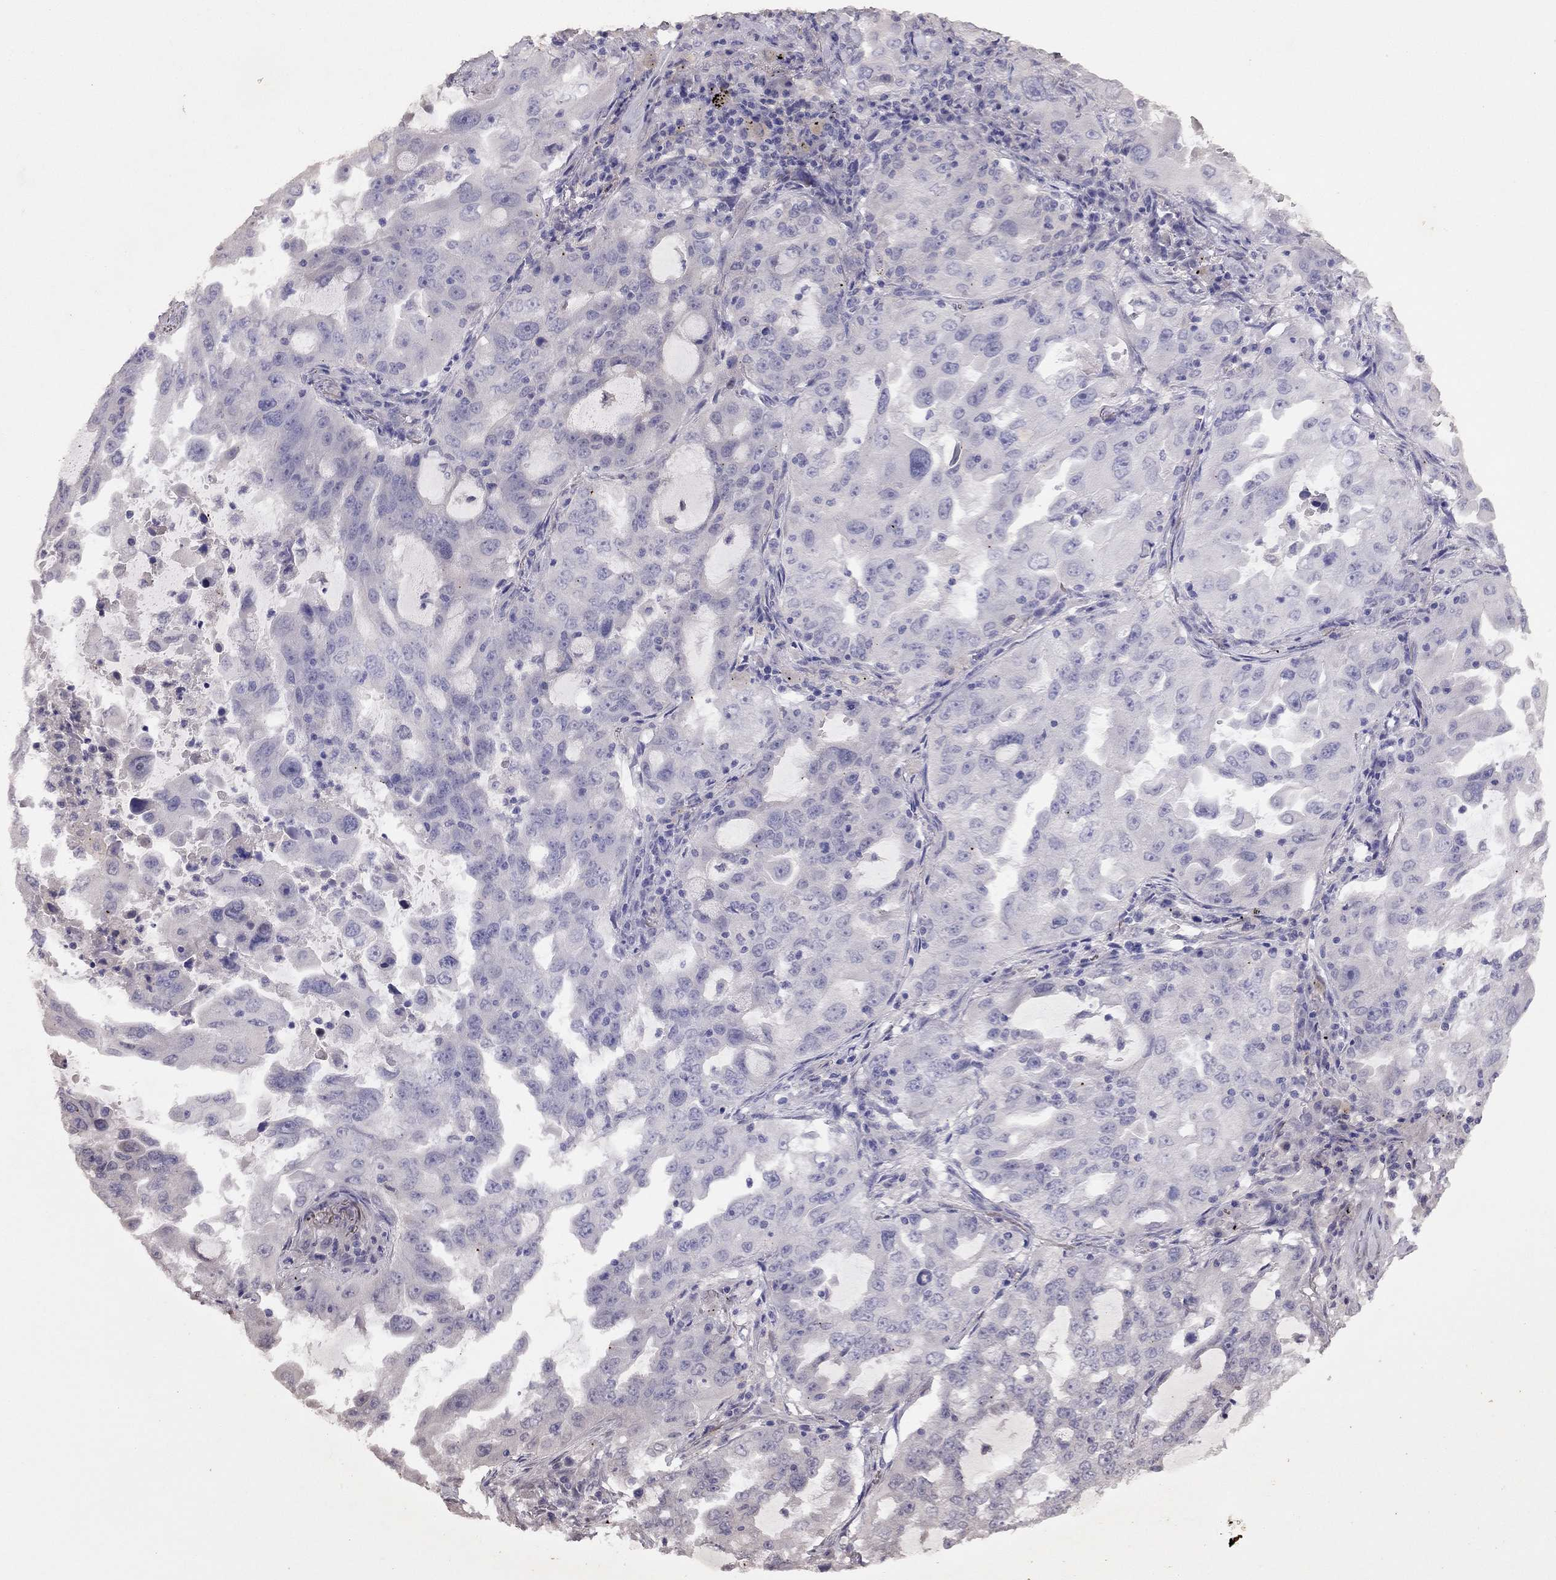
{"staining": {"intensity": "negative", "quantity": "none", "location": "none"}, "tissue": "lung cancer", "cell_type": "Tumor cells", "image_type": "cancer", "snomed": [{"axis": "morphology", "description": "Adenocarcinoma, NOS"}, {"axis": "topography", "description": "Lung"}], "caption": "A high-resolution photomicrograph shows IHC staining of lung cancer, which exhibits no significant staining in tumor cells.", "gene": "LRIT2", "patient": {"sex": "female", "age": 61}}